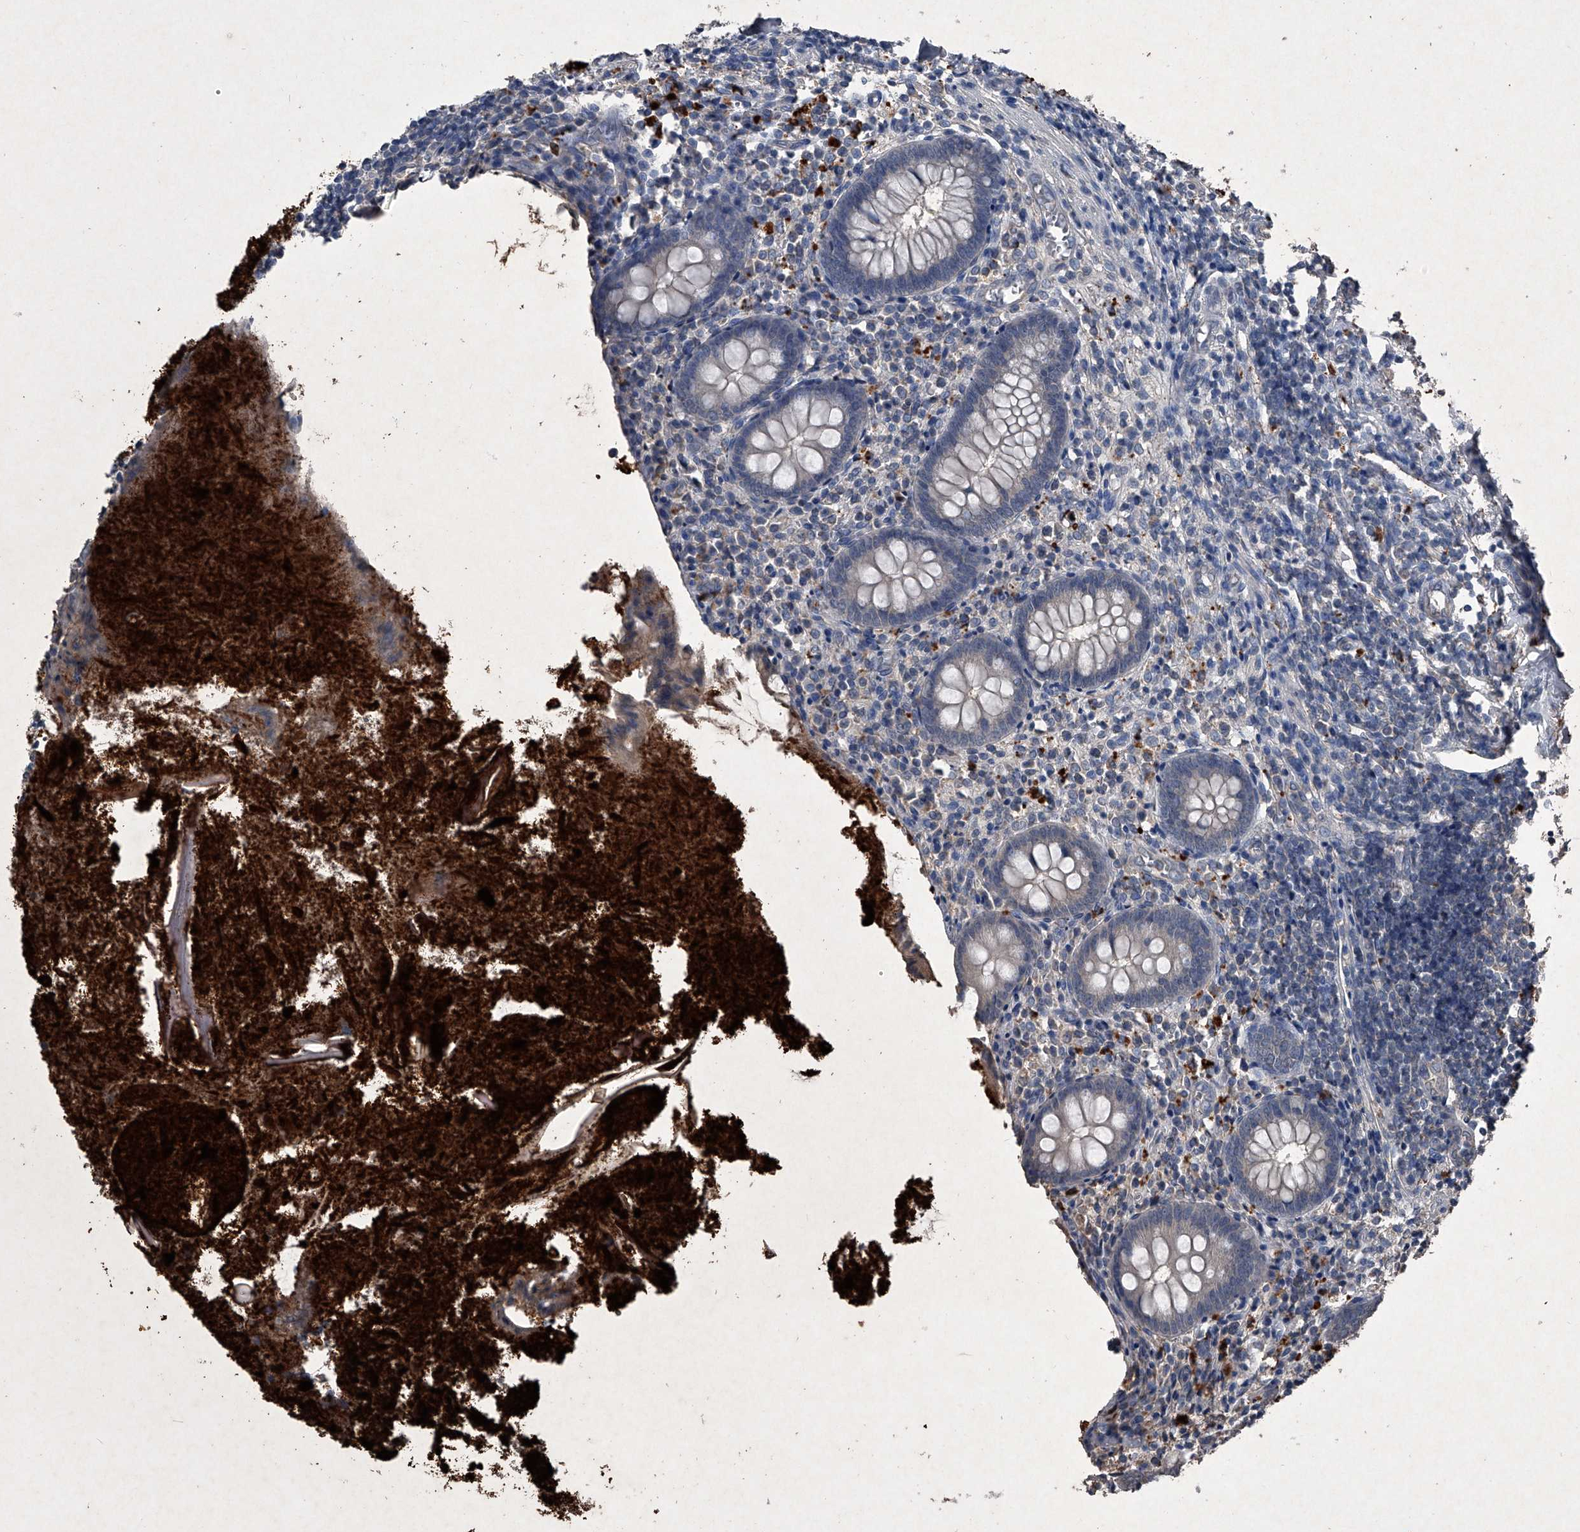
{"staining": {"intensity": "negative", "quantity": "none", "location": "none"}, "tissue": "appendix", "cell_type": "Glandular cells", "image_type": "normal", "snomed": [{"axis": "morphology", "description": "Normal tissue, NOS"}, {"axis": "topography", "description": "Appendix"}], "caption": "The photomicrograph exhibits no significant staining in glandular cells of appendix.", "gene": "MAPKAP1", "patient": {"sex": "female", "age": 17}}